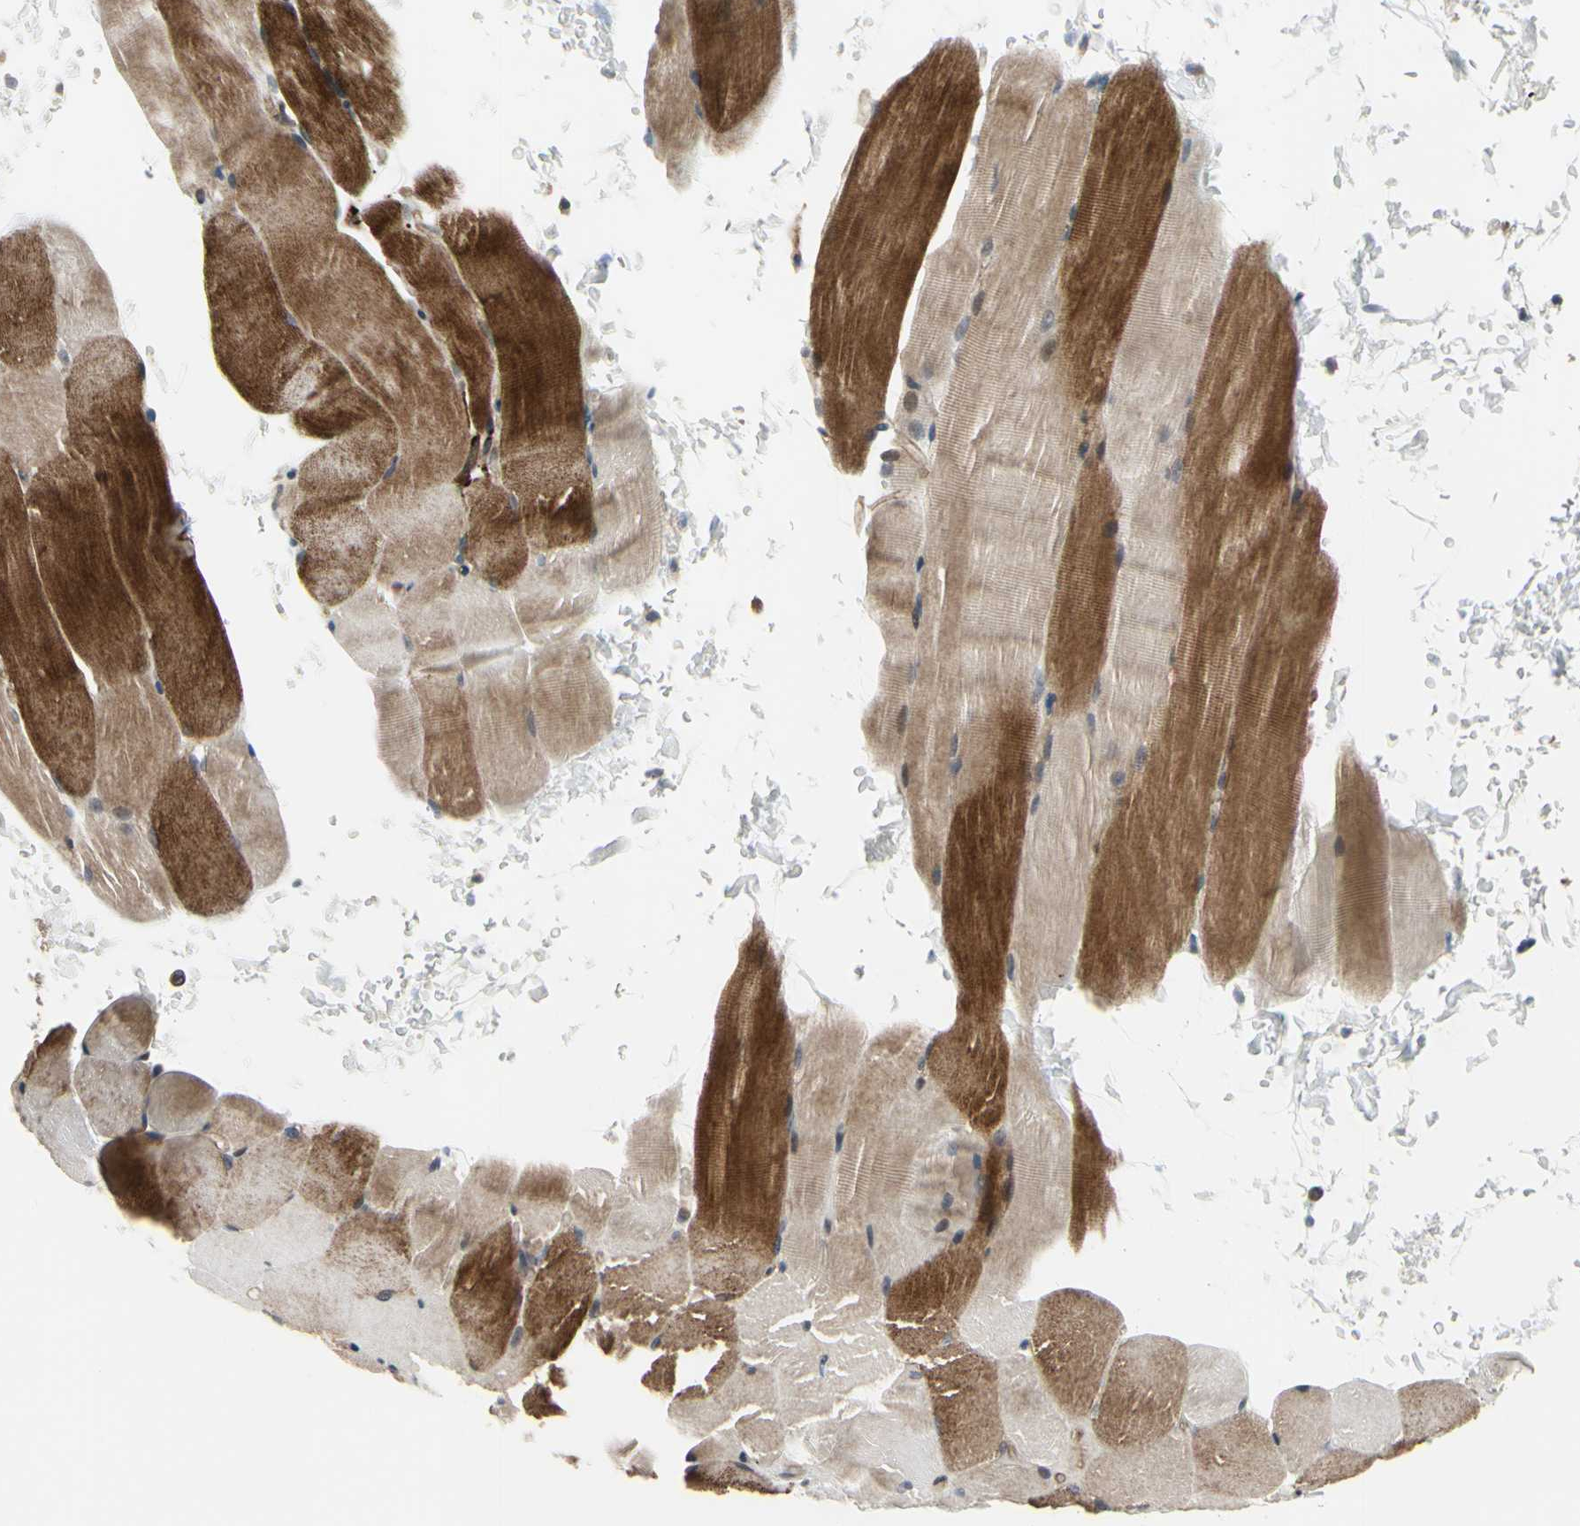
{"staining": {"intensity": "strong", "quantity": "25%-75%", "location": "cytoplasmic/membranous"}, "tissue": "skeletal muscle", "cell_type": "Myocytes", "image_type": "normal", "snomed": [{"axis": "morphology", "description": "Normal tissue, NOS"}, {"axis": "topography", "description": "Skeletal muscle"}, {"axis": "topography", "description": "Parathyroid gland"}], "caption": "Protein expression by immunohistochemistry demonstrates strong cytoplasmic/membranous positivity in about 25%-75% of myocytes in unremarkable skeletal muscle.", "gene": "COMMD9", "patient": {"sex": "female", "age": 37}}